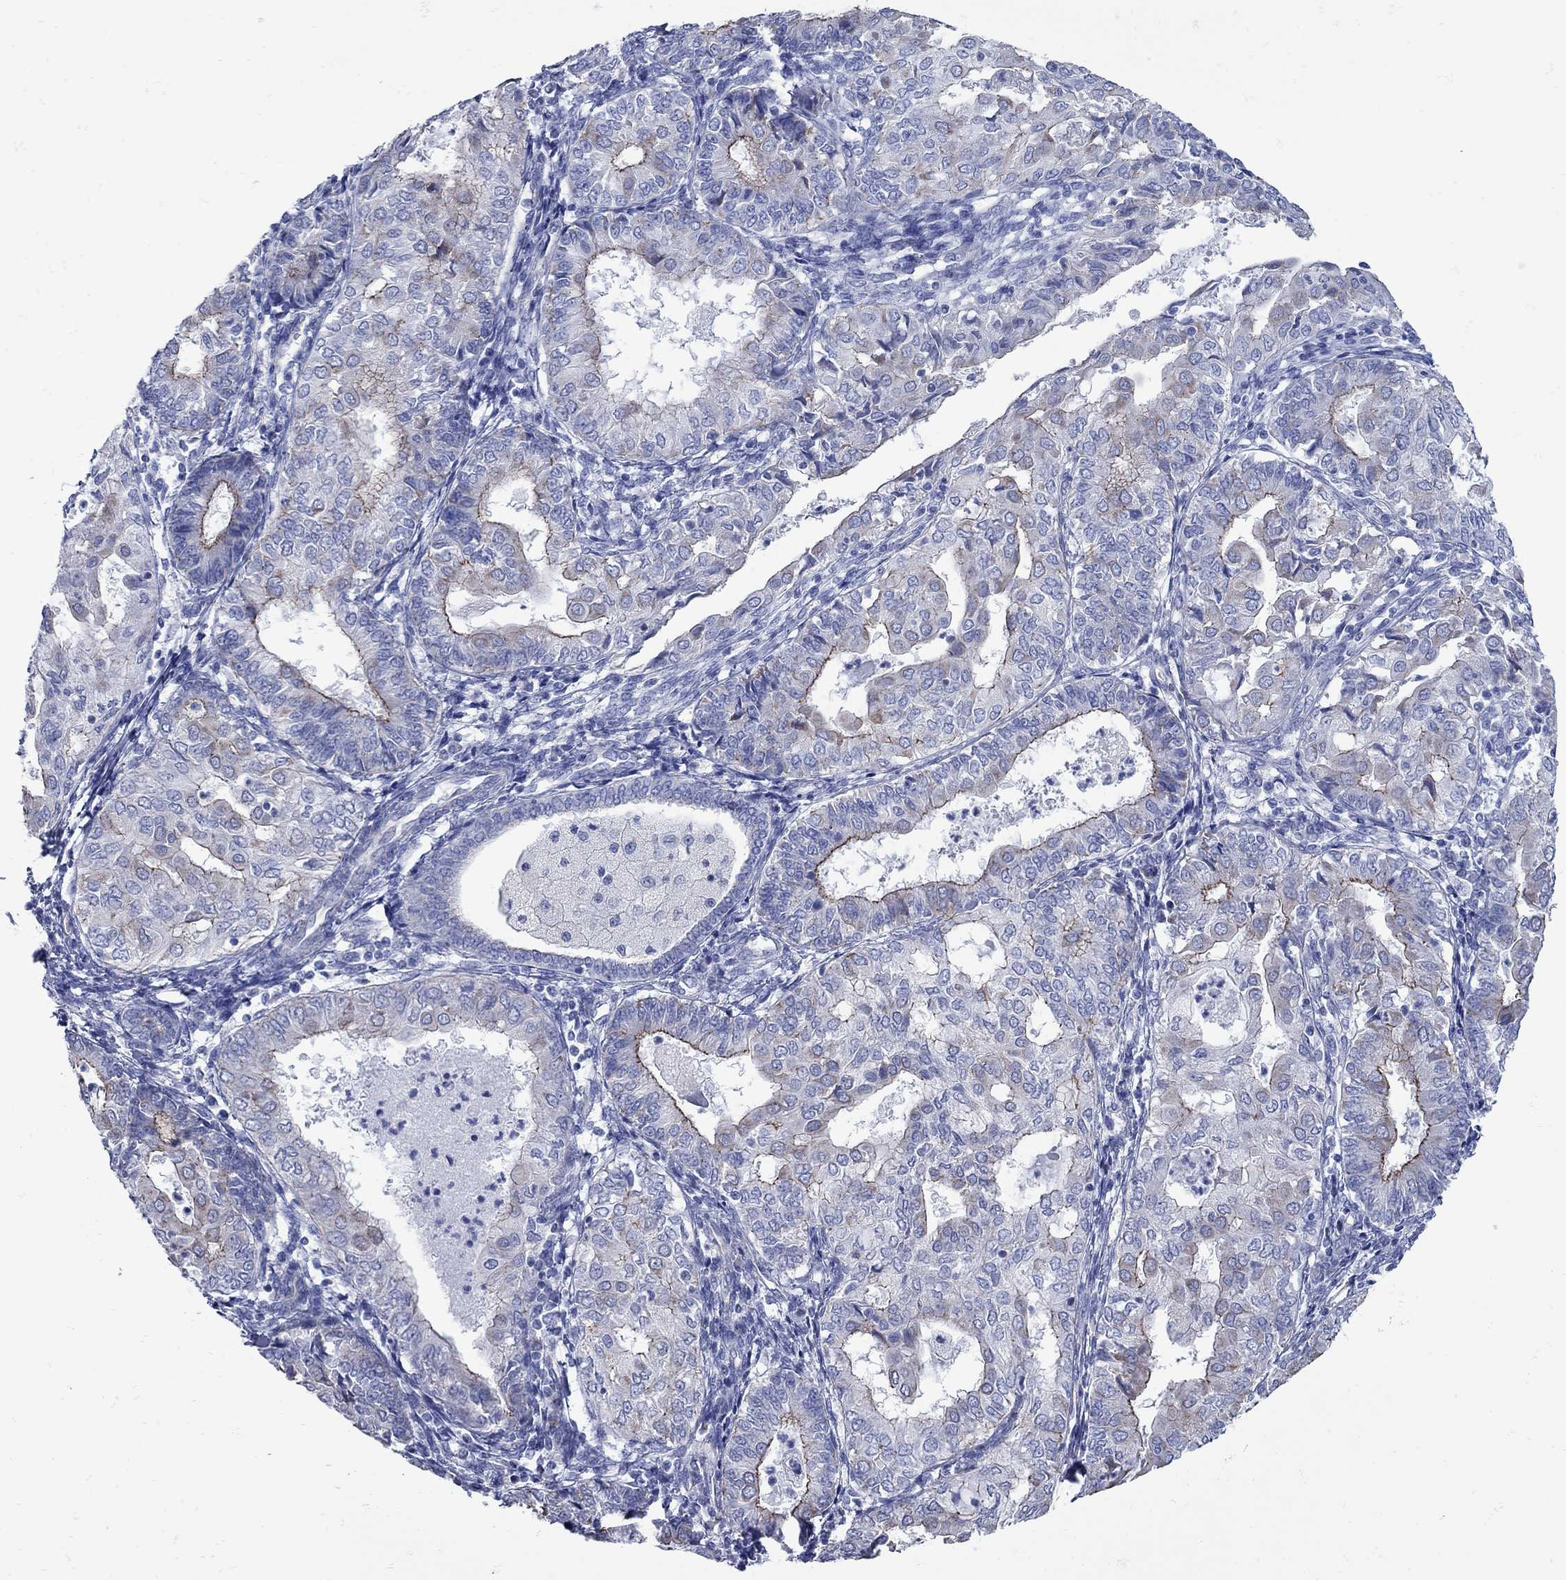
{"staining": {"intensity": "moderate", "quantity": "25%-75%", "location": "cytoplasmic/membranous"}, "tissue": "endometrial cancer", "cell_type": "Tumor cells", "image_type": "cancer", "snomed": [{"axis": "morphology", "description": "Adenocarcinoma, NOS"}, {"axis": "topography", "description": "Endometrium"}], "caption": "Immunohistochemistry micrograph of endometrial cancer stained for a protein (brown), which exhibits medium levels of moderate cytoplasmic/membranous staining in about 25%-75% of tumor cells.", "gene": "PDZD3", "patient": {"sex": "female", "age": 68}}